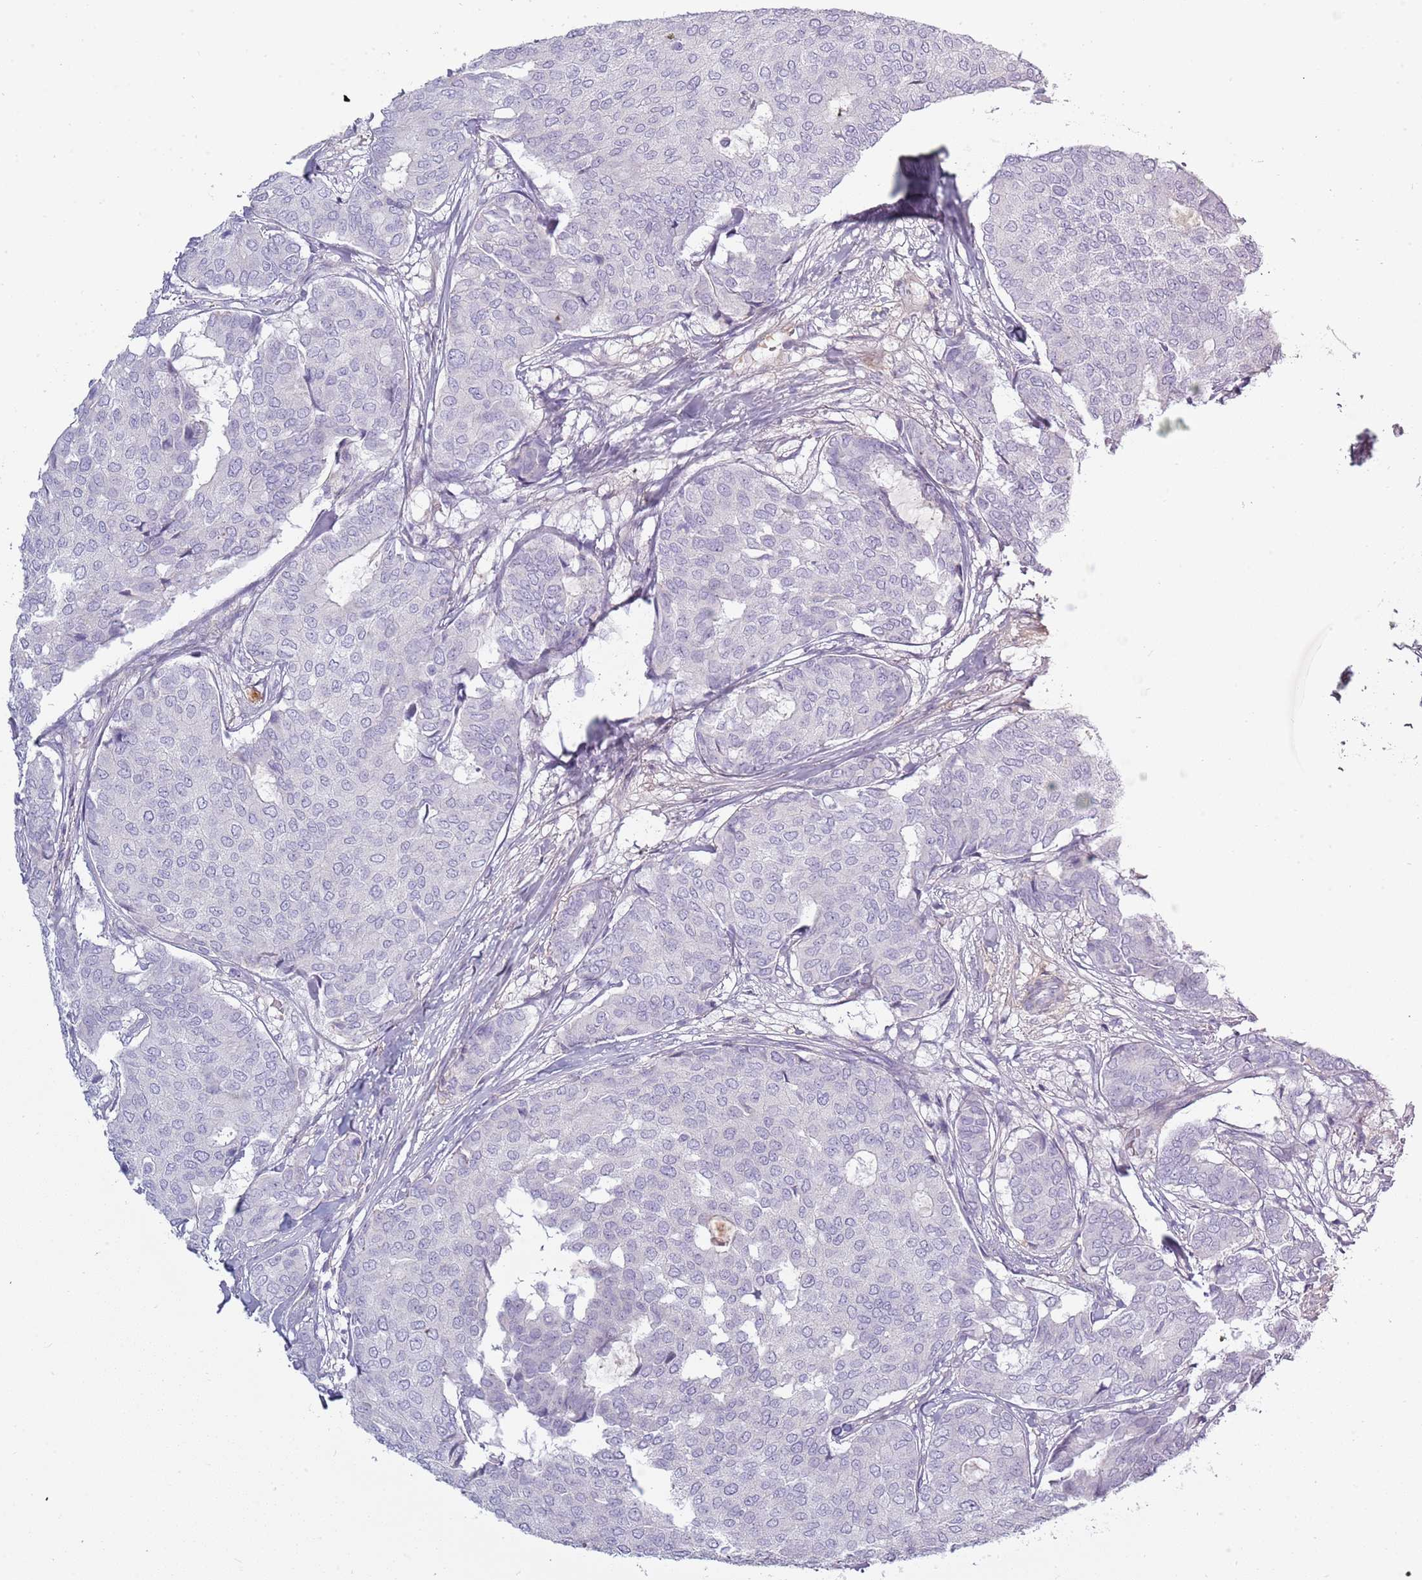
{"staining": {"intensity": "negative", "quantity": "none", "location": "none"}, "tissue": "breast cancer", "cell_type": "Tumor cells", "image_type": "cancer", "snomed": [{"axis": "morphology", "description": "Duct carcinoma"}, {"axis": "topography", "description": "Breast"}], "caption": "An image of intraductal carcinoma (breast) stained for a protein shows no brown staining in tumor cells.", "gene": "TNFRSF6B", "patient": {"sex": "female", "age": 75}}